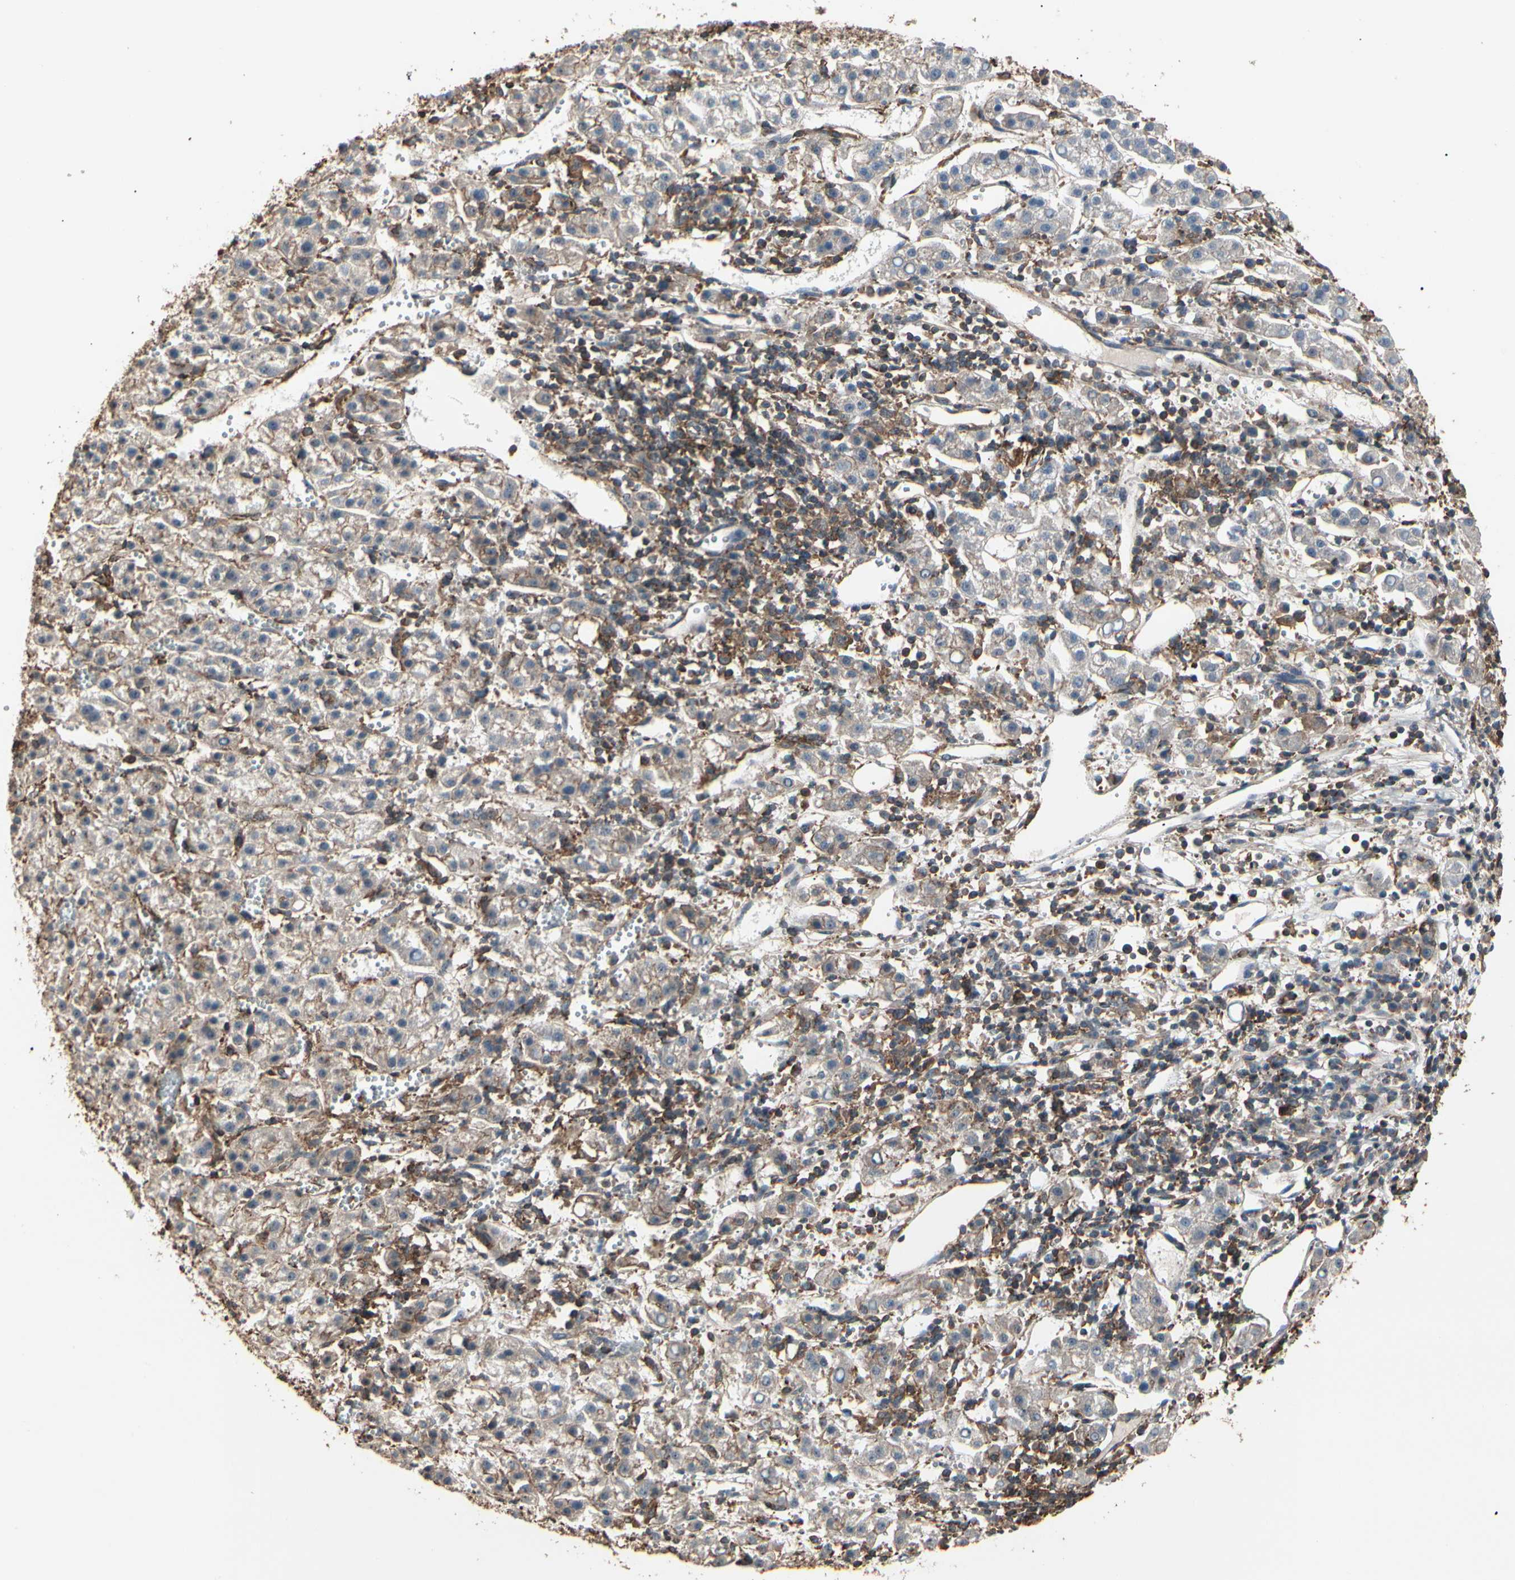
{"staining": {"intensity": "negative", "quantity": "none", "location": "none"}, "tissue": "liver cancer", "cell_type": "Tumor cells", "image_type": "cancer", "snomed": [{"axis": "morphology", "description": "Carcinoma, Hepatocellular, NOS"}, {"axis": "topography", "description": "Liver"}], "caption": "Immunohistochemistry (IHC) photomicrograph of liver cancer stained for a protein (brown), which reveals no staining in tumor cells.", "gene": "MAPK13", "patient": {"sex": "female", "age": 58}}